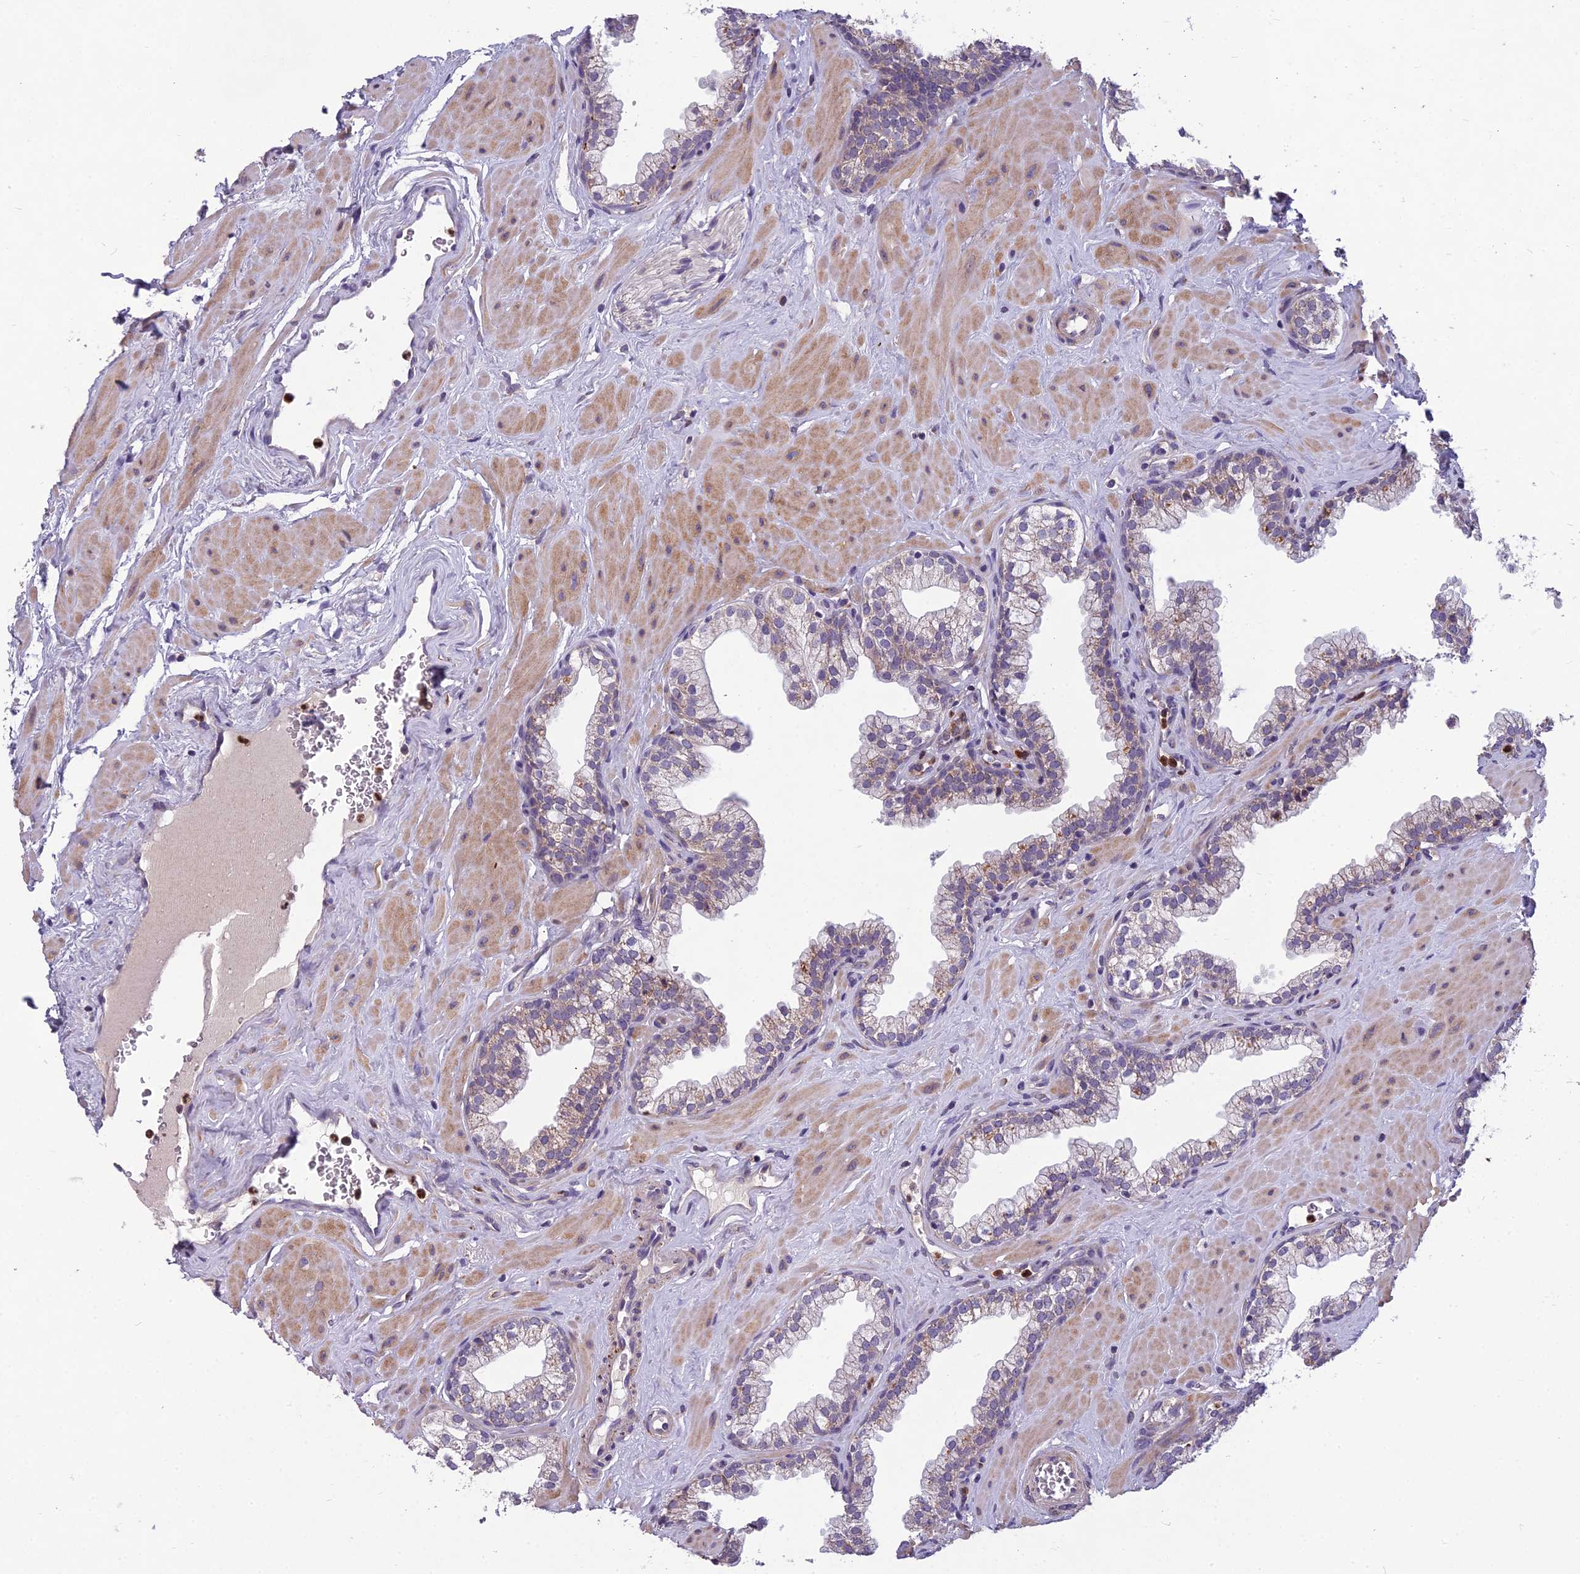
{"staining": {"intensity": "moderate", "quantity": "<25%", "location": "cytoplasmic/membranous"}, "tissue": "prostate", "cell_type": "Glandular cells", "image_type": "normal", "snomed": [{"axis": "morphology", "description": "Normal tissue, NOS"}, {"axis": "morphology", "description": "Urothelial carcinoma, Low grade"}, {"axis": "topography", "description": "Urinary bladder"}, {"axis": "topography", "description": "Prostate"}], "caption": "Prostate stained with immunohistochemistry (IHC) demonstrates moderate cytoplasmic/membranous staining in approximately <25% of glandular cells. Immunohistochemistry (ihc) stains the protein in brown and the nuclei are stained blue.", "gene": "ENSG00000188897", "patient": {"sex": "male", "age": 60}}